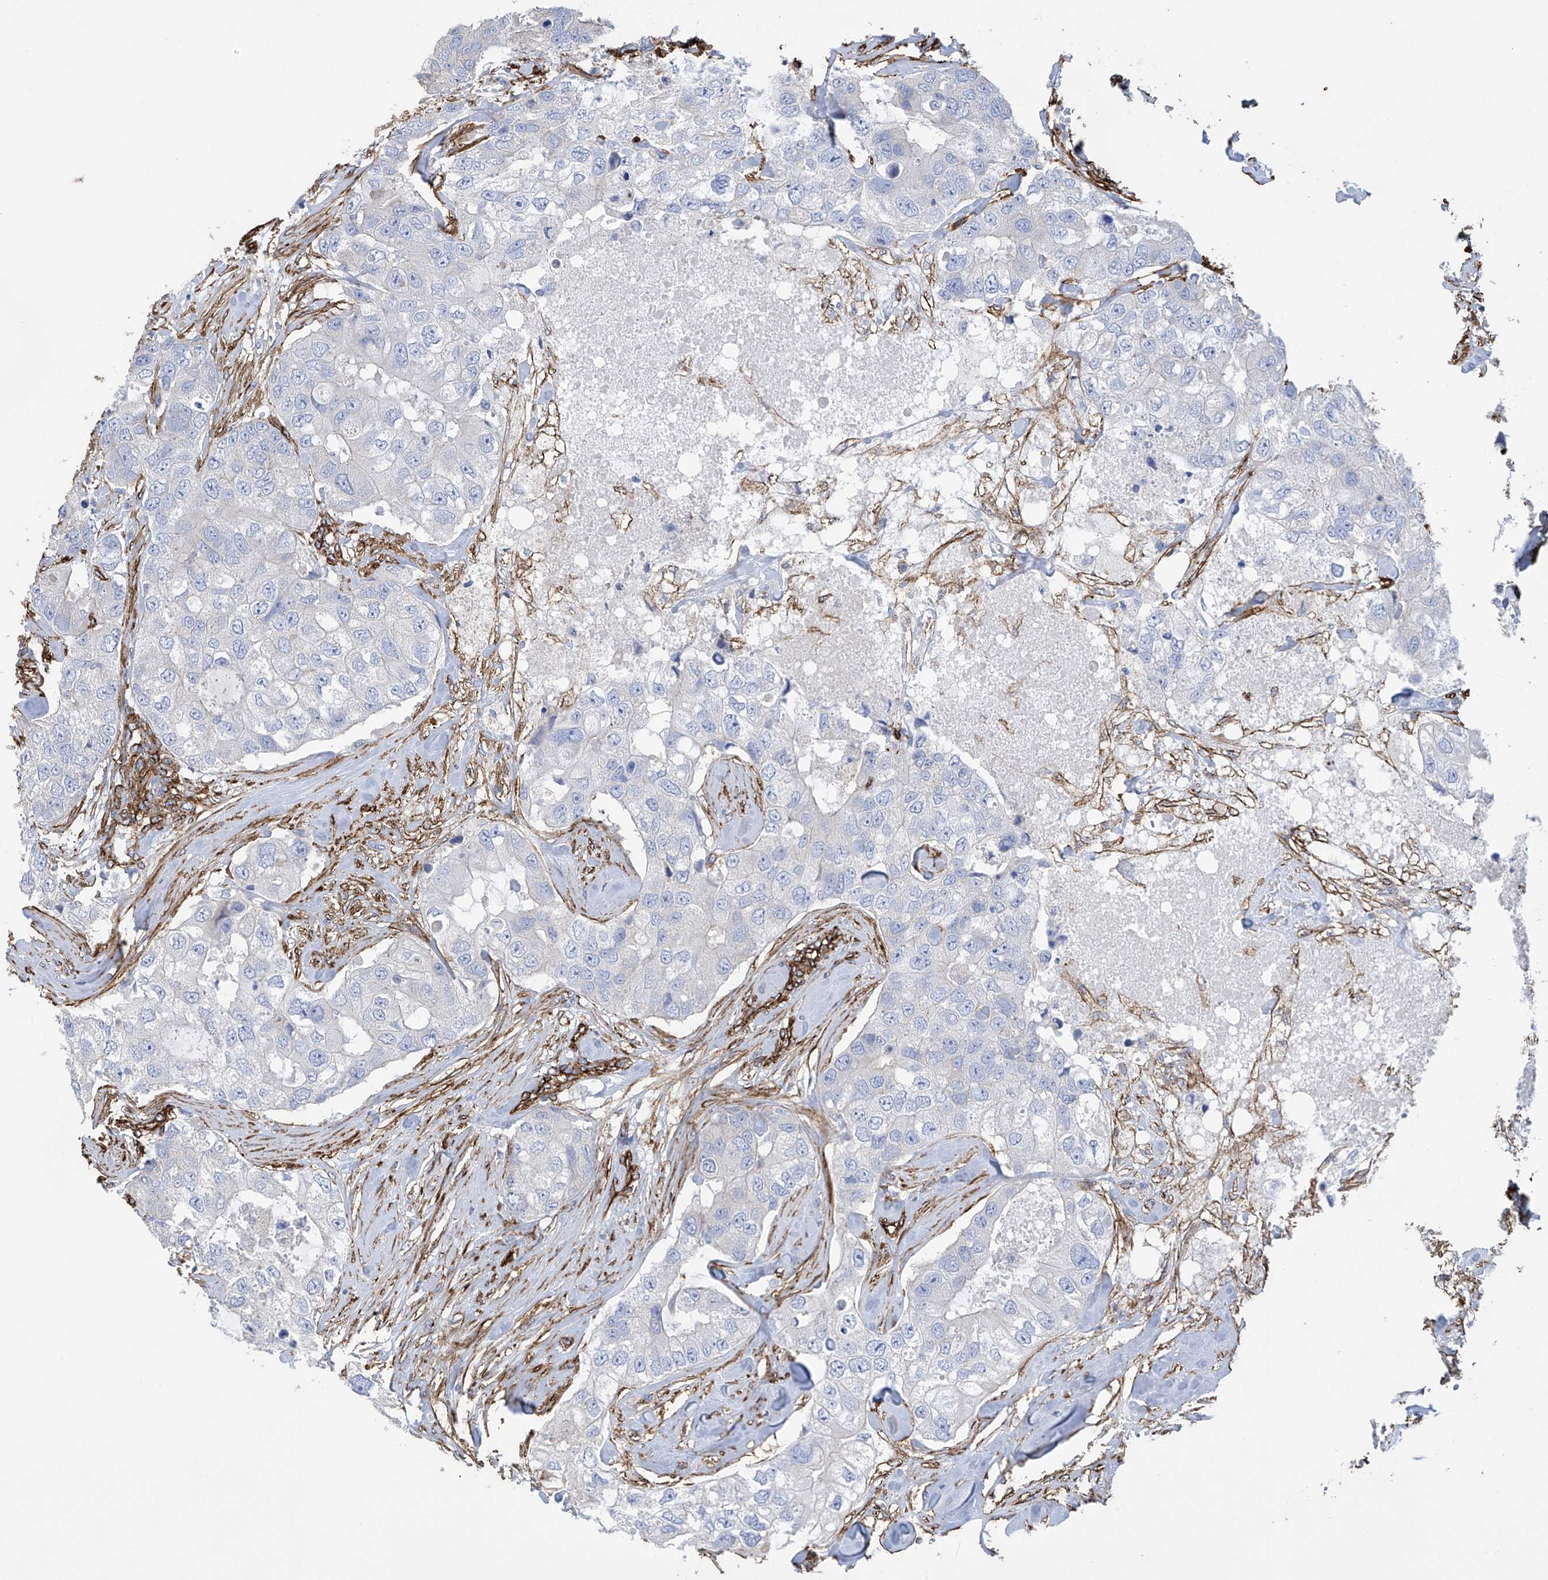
{"staining": {"intensity": "negative", "quantity": "none", "location": "none"}, "tissue": "breast cancer", "cell_type": "Tumor cells", "image_type": "cancer", "snomed": [{"axis": "morphology", "description": "Duct carcinoma"}, {"axis": "topography", "description": "Breast"}], "caption": "DAB (3,3'-diaminobenzidine) immunohistochemical staining of intraductal carcinoma (breast) demonstrates no significant positivity in tumor cells.", "gene": "UBTD1", "patient": {"sex": "female", "age": 62}}